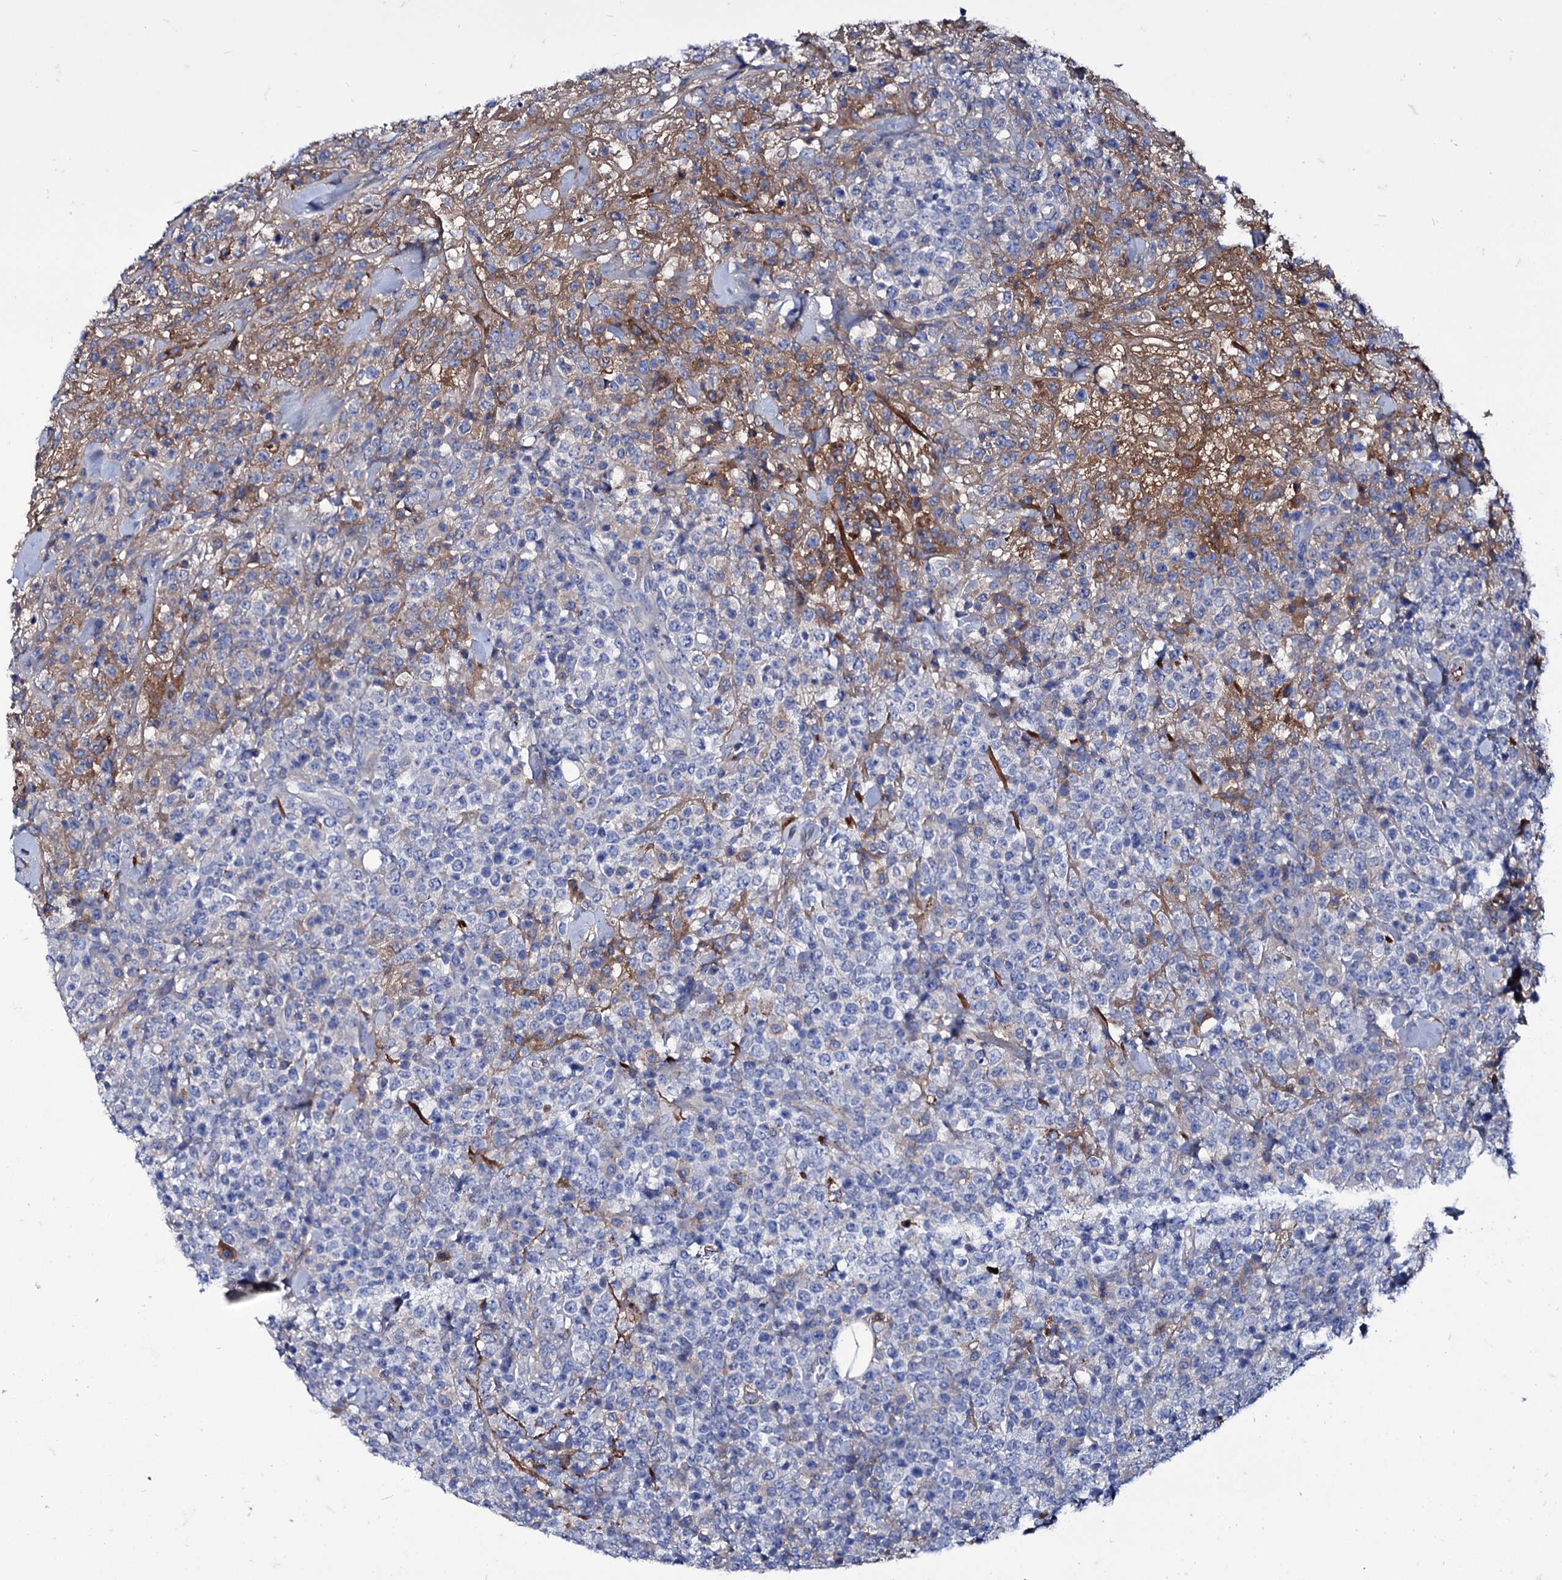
{"staining": {"intensity": "negative", "quantity": "none", "location": "none"}, "tissue": "lymphoma", "cell_type": "Tumor cells", "image_type": "cancer", "snomed": [{"axis": "morphology", "description": "Malignant lymphoma, non-Hodgkin's type, High grade"}, {"axis": "topography", "description": "Colon"}], "caption": "Tumor cells show no significant expression in high-grade malignant lymphoma, non-Hodgkin's type.", "gene": "AXL", "patient": {"sex": "female", "age": 53}}